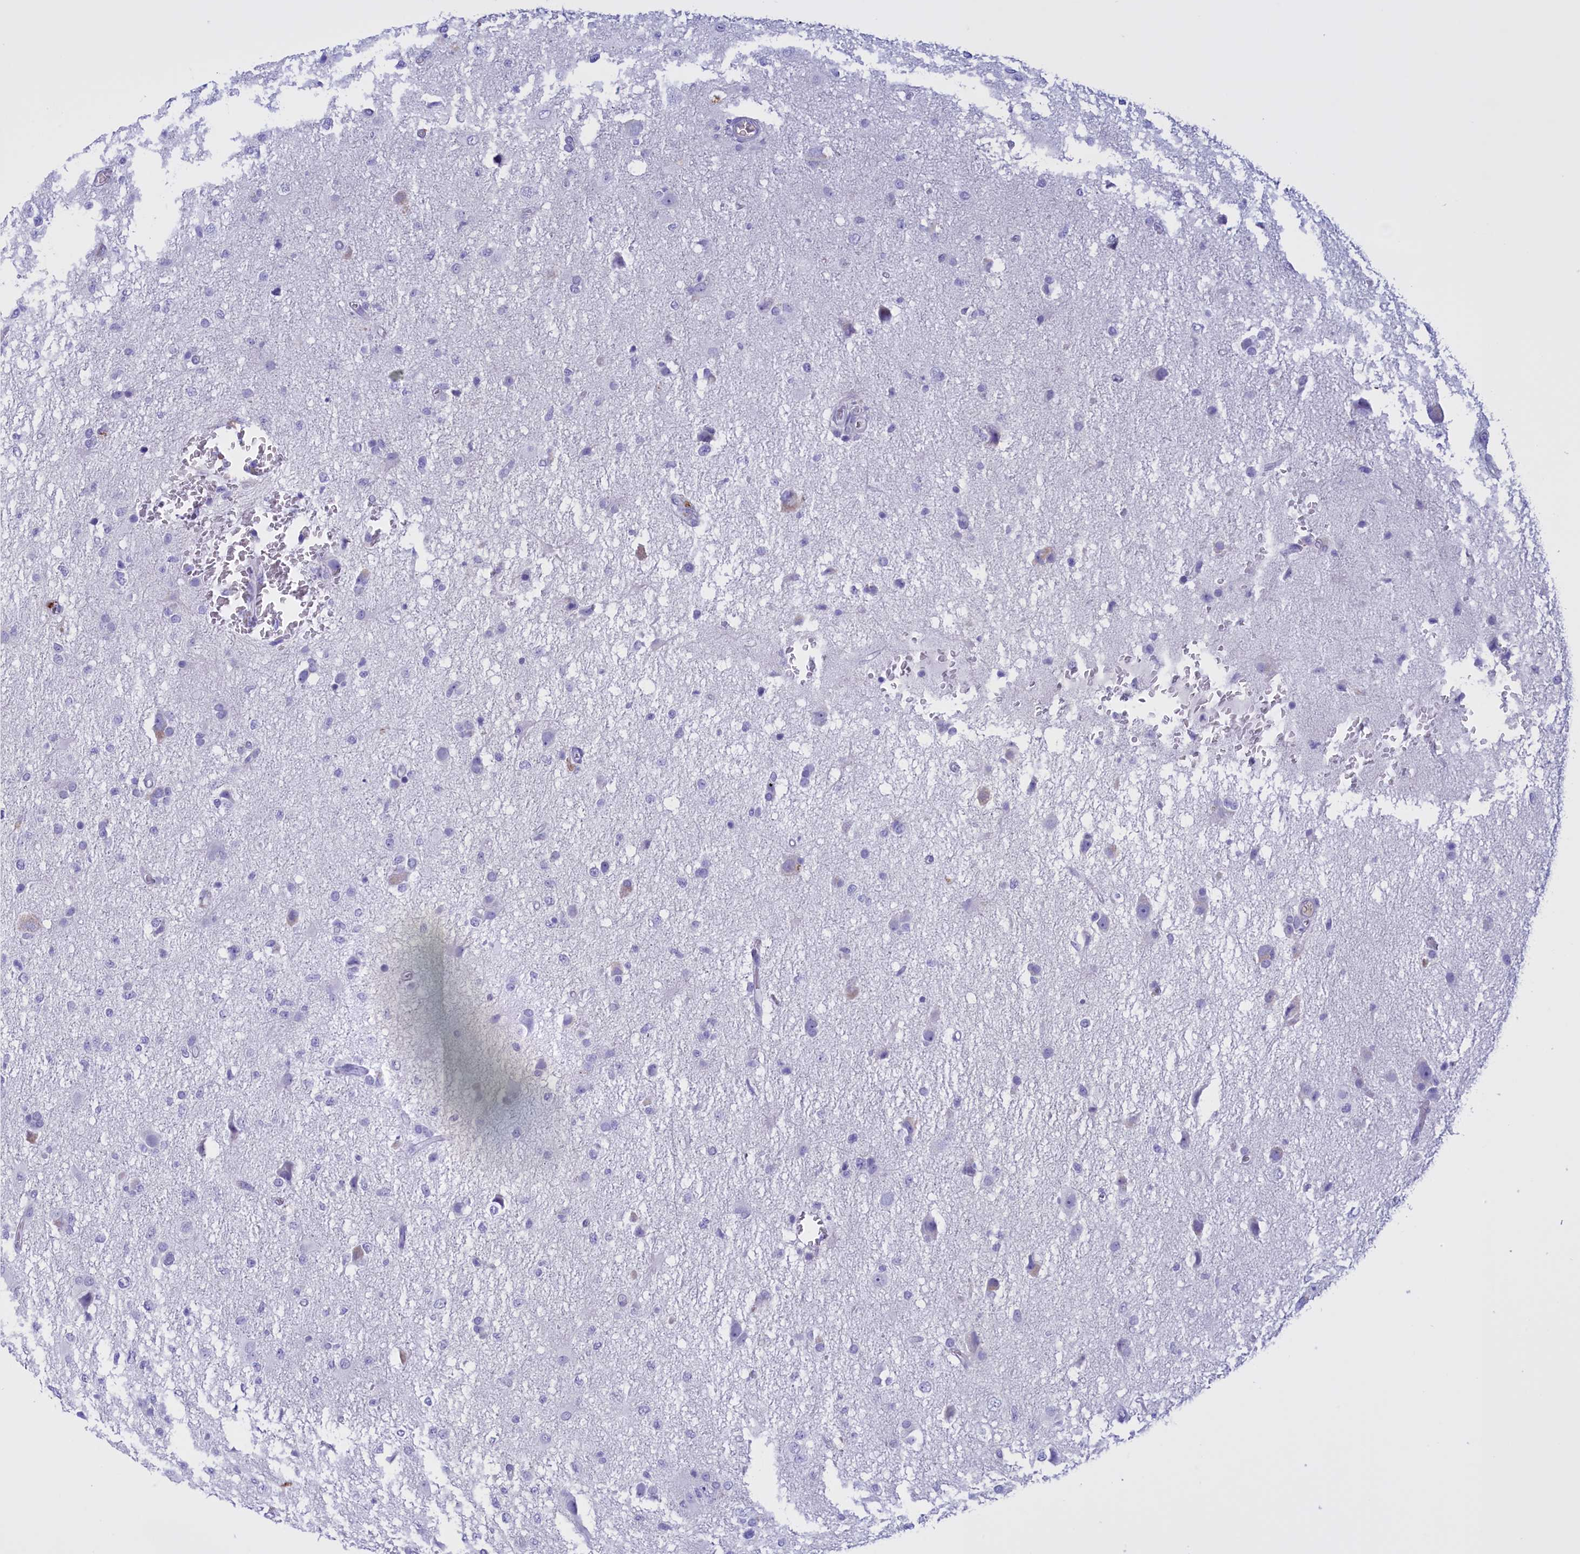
{"staining": {"intensity": "negative", "quantity": "none", "location": "none"}, "tissue": "glioma", "cell_type": "Tumor cells", "image_type": "cancer", "snomed": [{"axis": "morphology", "description": "Glioma, malignant, High grade"}, {"axis": "topography", "description": "Brain"}], "caption": "This is a photomicrograph of immunohistochemistry (IHC) staining of glioma, which shows no expression in tumor cells.", "gene": "PROK2", "patient": {"sex": "female", "age": 57}}